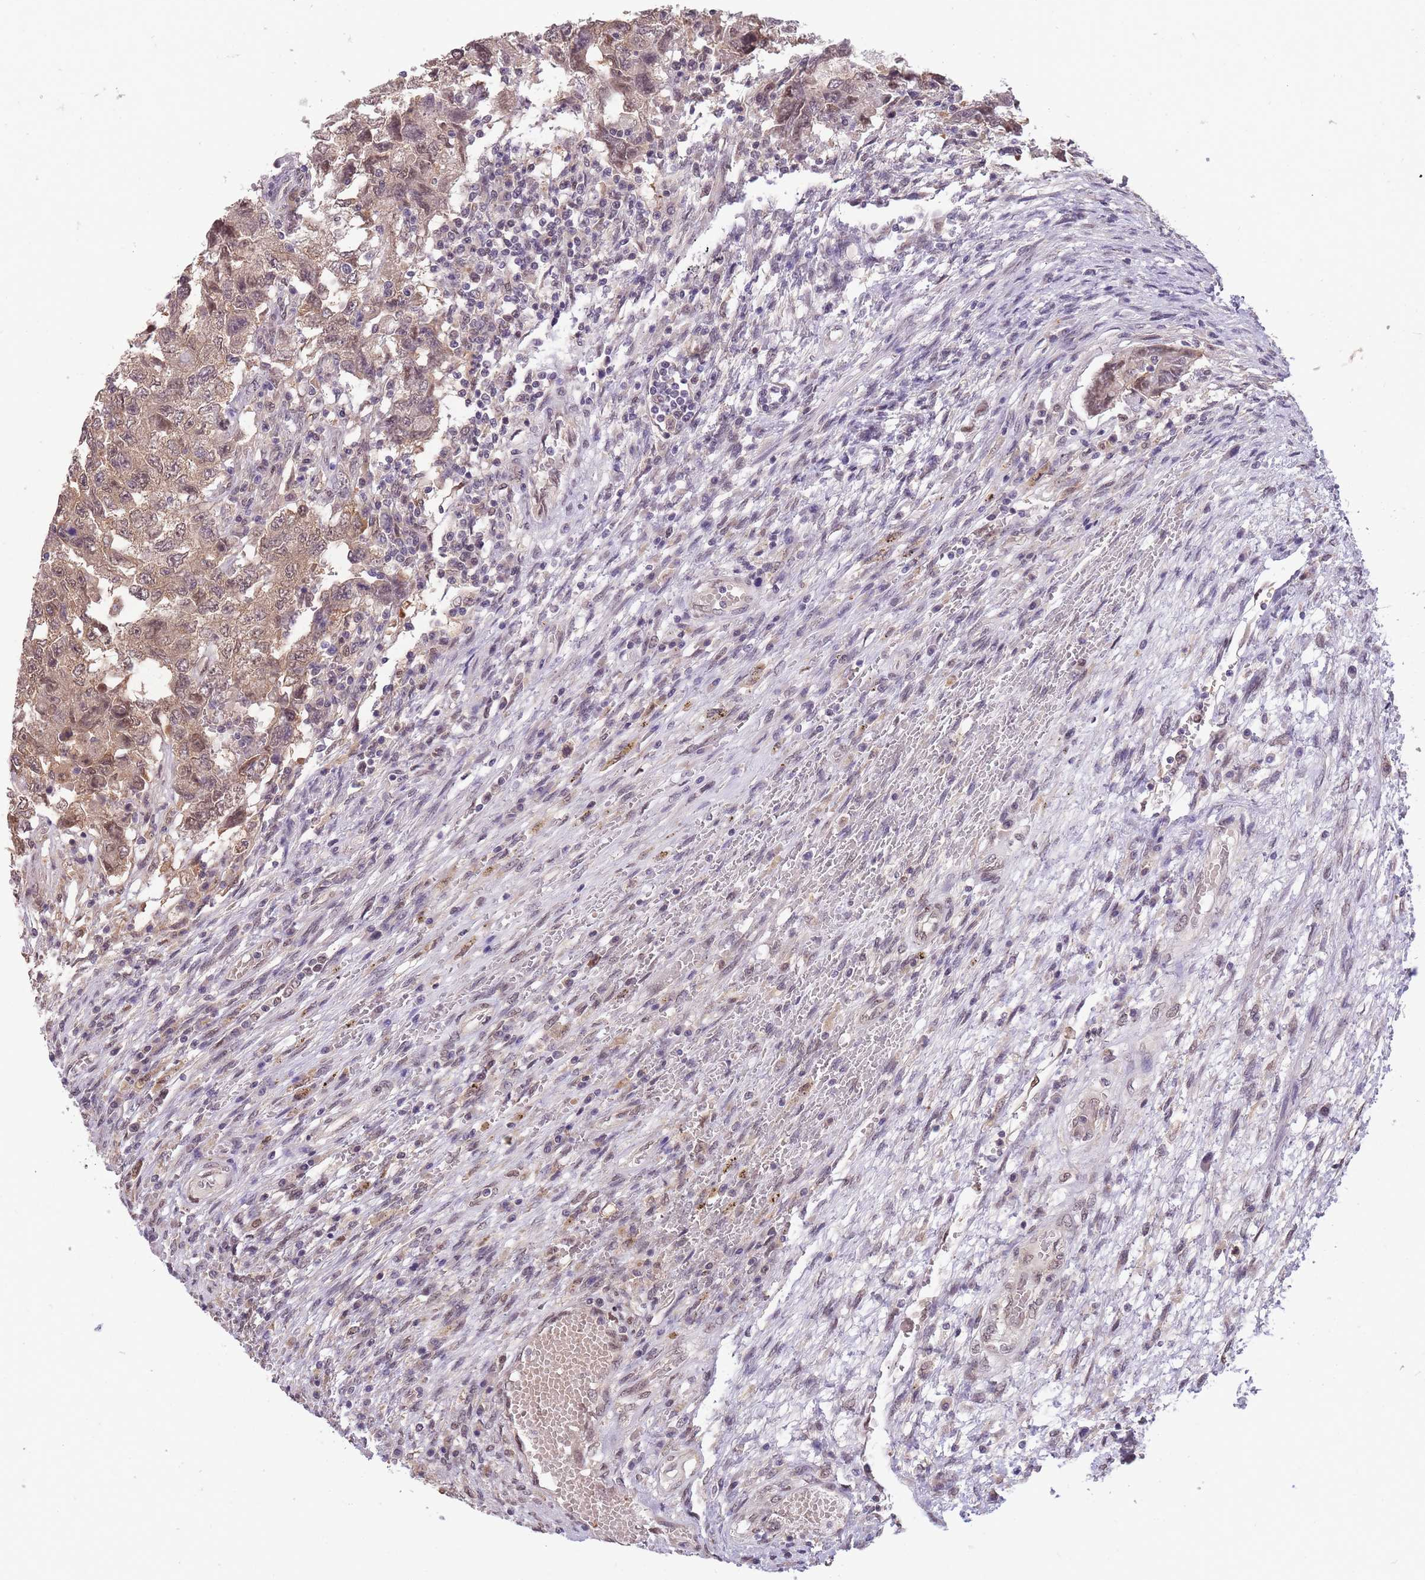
{"staining": {"intensity": "weak", "quantity": ">75%", "location": "cytoplasmic/membranous,nuclear"}, "tissue": "testis cancer", "cell_type": "Tumor cells", "image_type": "cancer", "snomed": [{"axis": "morphology", "description": "Carcinoma, Embryonal, NOS"}, {"axis": "topography", "description": "Testis"}], "caption": "IHC (DAB) staining of testis cancer exhibits weak cytoplasmic/membranous and nuclear protein positivity in about >75% of tumor cells.", "gene": "CDIP1", "patient": {"sex": "male", "age": 26}}